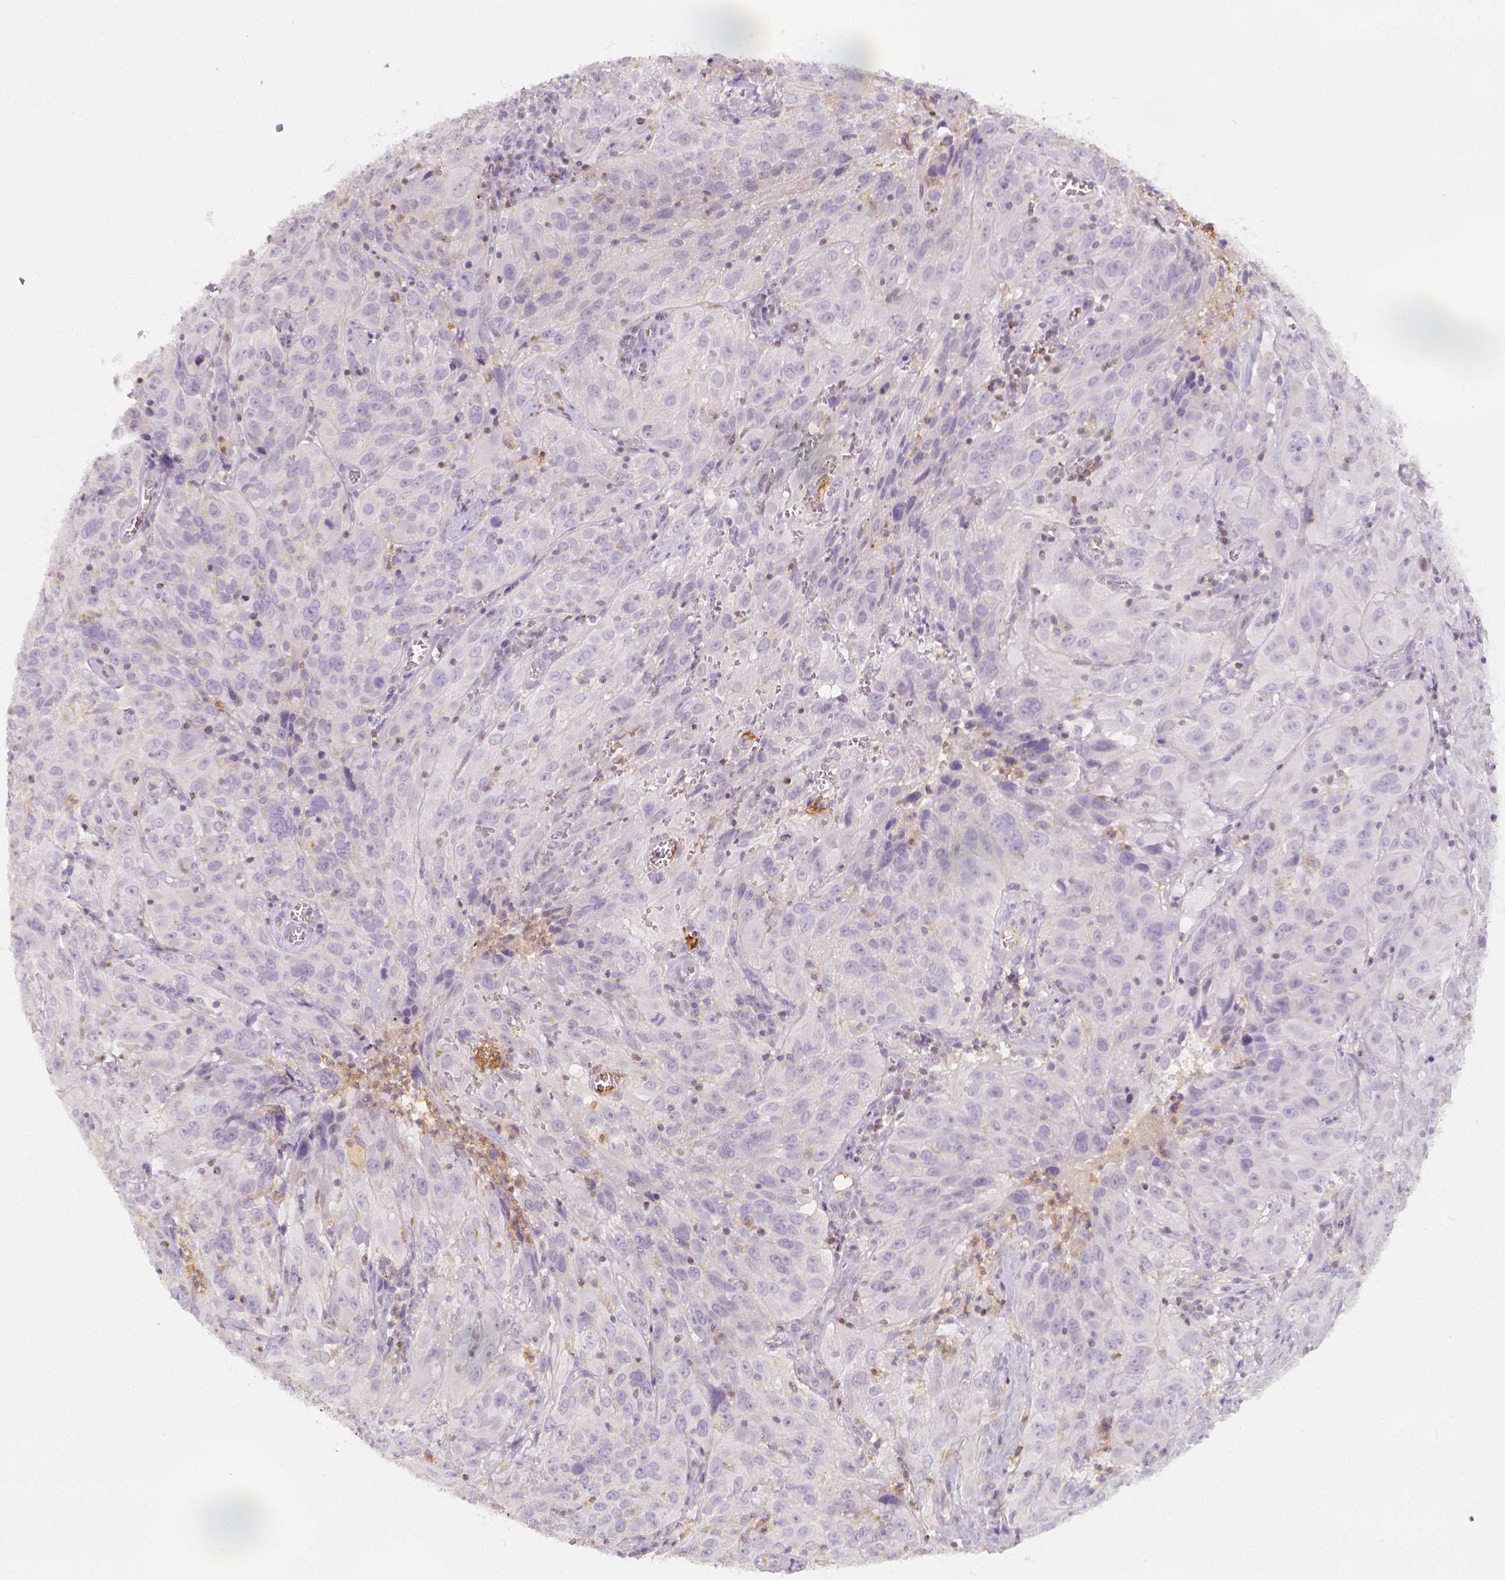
{"staining": {"intensity": "negative", "quantity": "none", "location": "none"}, "tissue": "cervical cancer", "cell_type": "Tumor cells", "image_type": "cancer", "snomed": [{"axis": "morphology", "description": "Squamous cell carcinoma, NOS"}, {"axis": "topography", "description": "Cervix"}], "caption": "DAB immunohistochemical staining of human squamous cell carcinoma (cervical) exhibits no significant staining in tumor cells. (DAB (3,3'-diaminobenzidine) immunohistochemistry (IHC), high magnification).", "gene": "PTPRJ", "patient": {"sex": "female", "age": 32}}